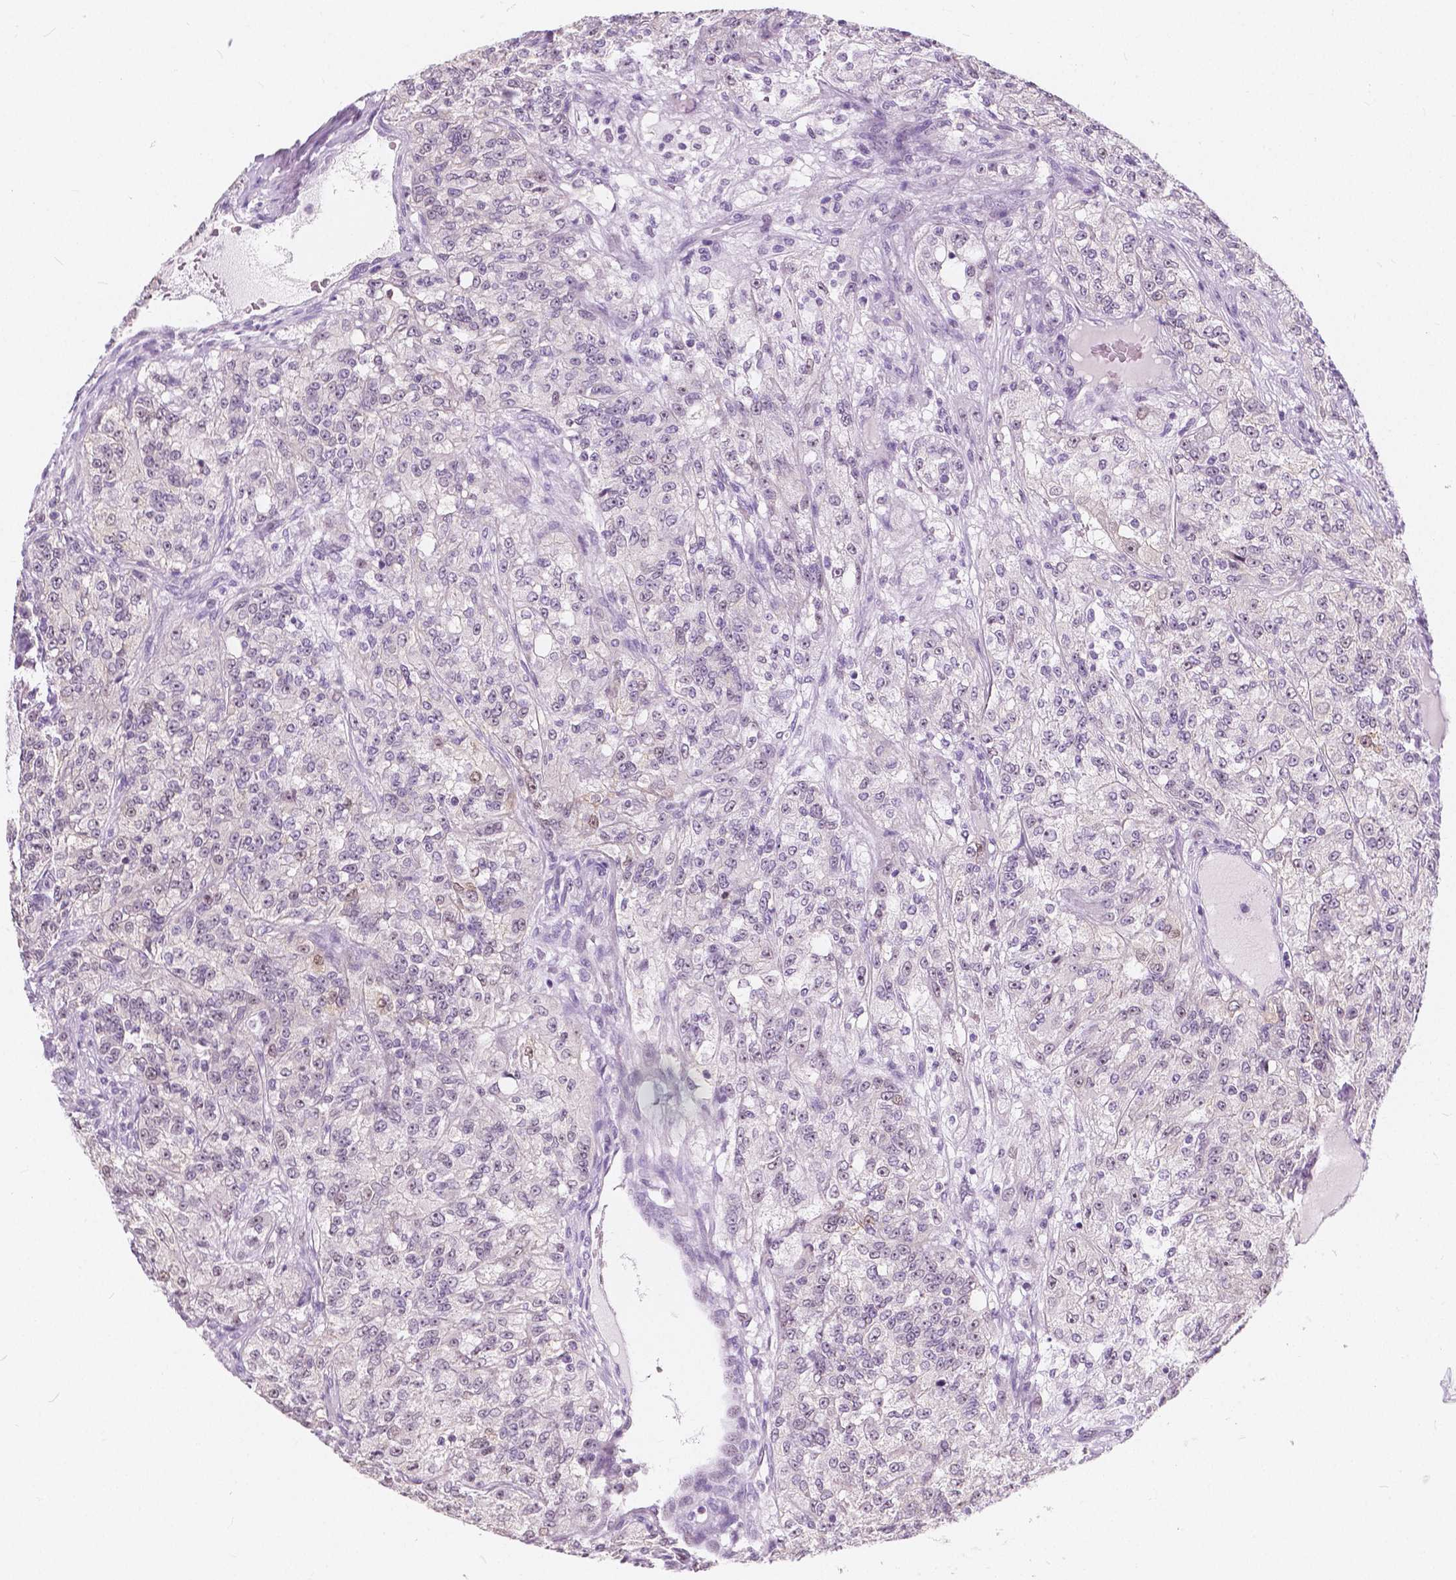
{"staining": {"intensity": "negative", "quantity": "none", "location": "none"}, "tissue": "renal cancer", "cell_type": "Tumor cells", "image_type": "cancer", "snomed": [{"axis": "morphology", "description": "Adenocarcinoma, NOS"}, {"axis": "topography", "description": "Kidney"}], "caption": "Immunohistochemistry of human renal cancer (adenocarcinoma) exhibits no positivity in tumor cells.", "gene": "NOLC1", "patient": {"sex": "female", "age": 63}}